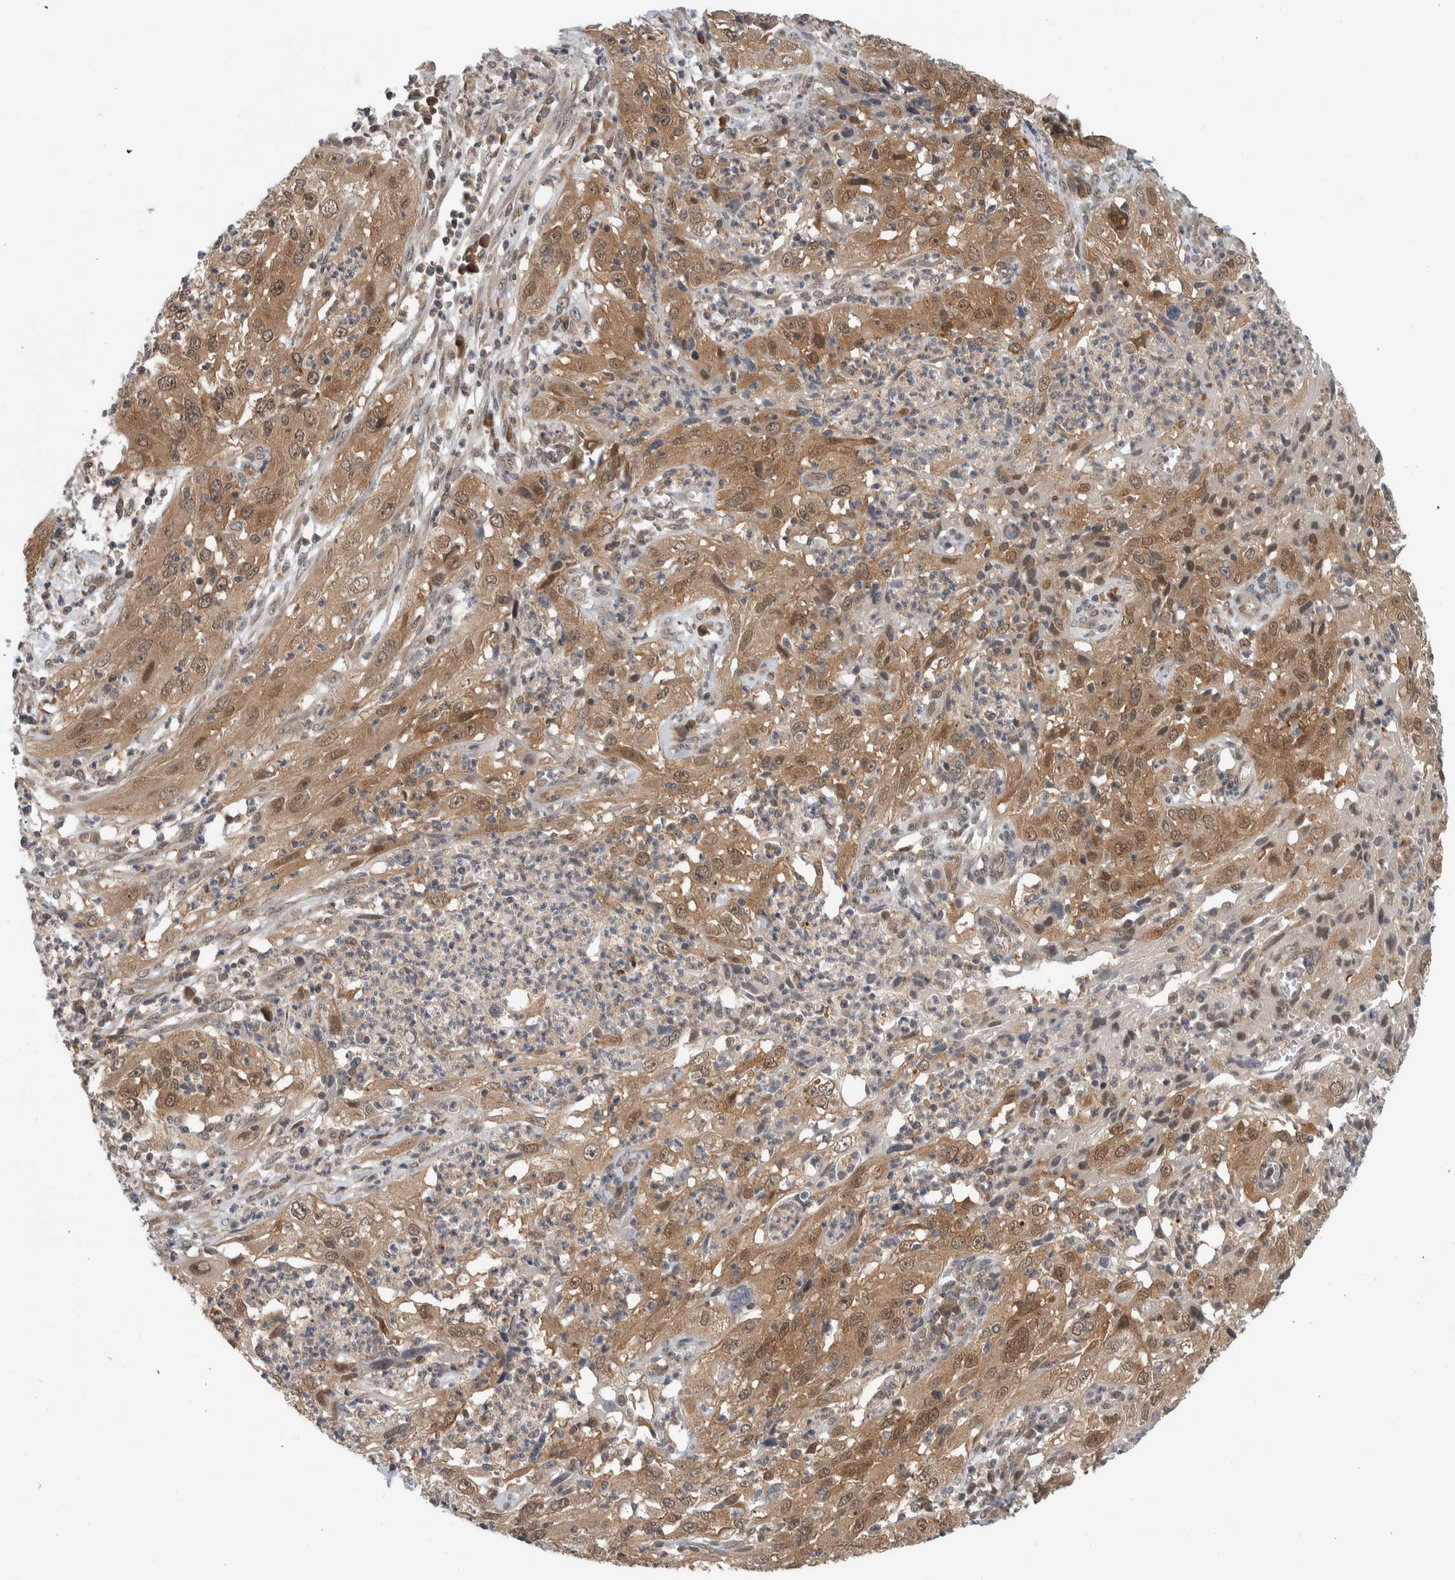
{"staining": {"intensity": "moderate", "quantity": ">75%", "location": "cytoplasmic/membranous"}, "tissue": "cervical cancer", "cell_type": "Tumor cells", "image_type": "cancer", "snomed": [{"axis": "morphology", "description": "Squamous cell carcinoma, NOS"}, {"axis": "topography", "description": "Cervix"}], "caption": "The photomicrograph demonstrates immunohistochemical staining of squamous cell carcinoma (cervical). There is moderate cytoplasmic/membranous expression is identified in approximately >75% of tumor cells.", "gene": "CCDC43", "patient": {"sex": "female", "age": 32}}